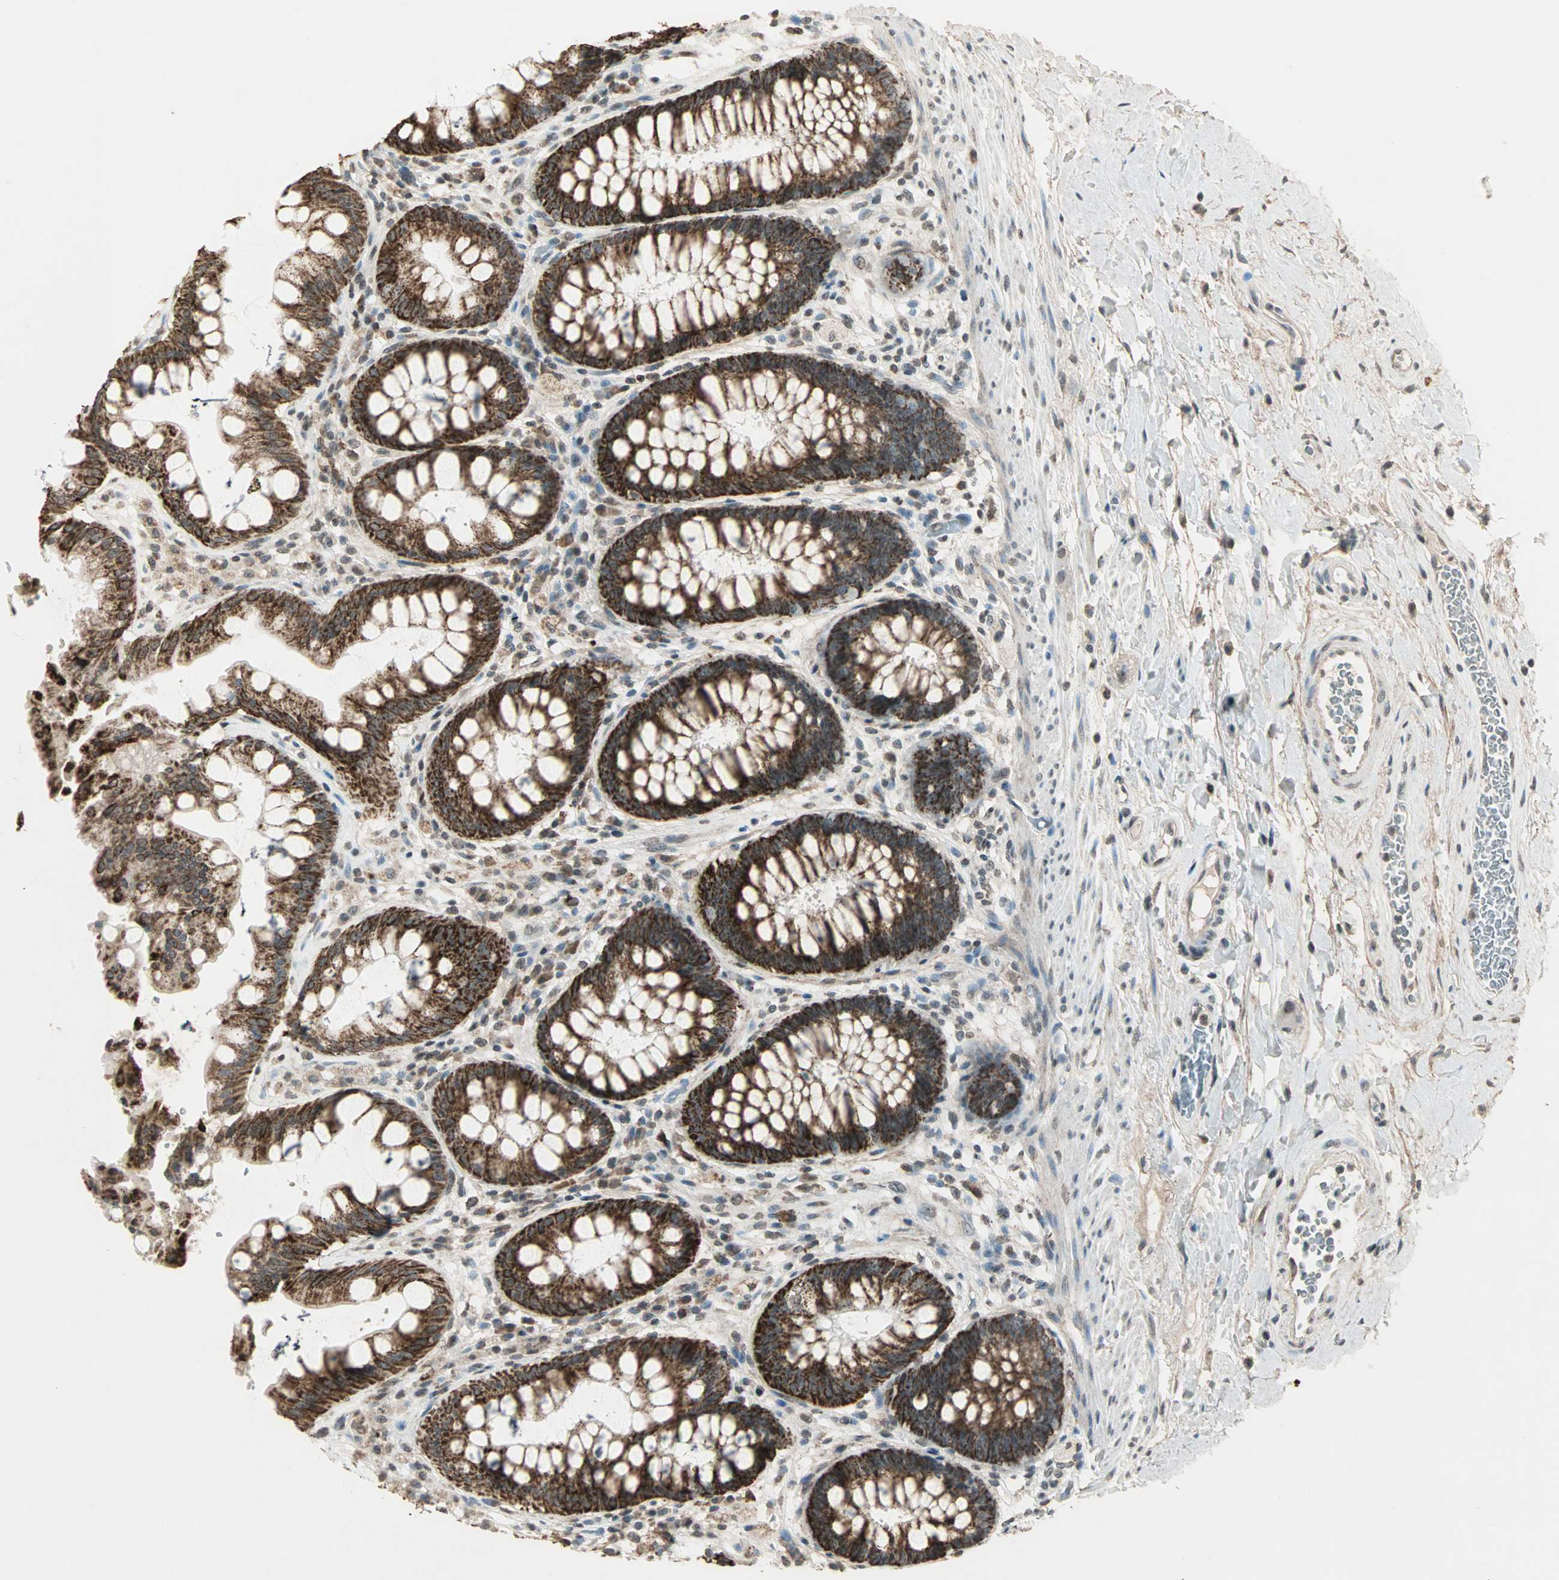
{"staining": {"intensity": "strong", "quantity": ">75%", "location": "cytoplasmic/membranous"}, "tissue": "rectum", "cell_type": "Glandular cells", "image_type": "normal", "snomed": [{"axis": "morphology", "description": "Normal tissue, NOS"}, {"axis": "topography", "description": "Rectum"}], "caption": "Immunohistochemistry image of unremarkable rectum: rectum stained using immunohistochemistry (IHC) reveals high levels of strong protein expression localized specifically in the cytoplasmic/membranous of glandular cells, appearing as a cytoplasmic/membranous brown color.", "gene": "PRELID1", "patient": {"sex": "female", "age": 46}}